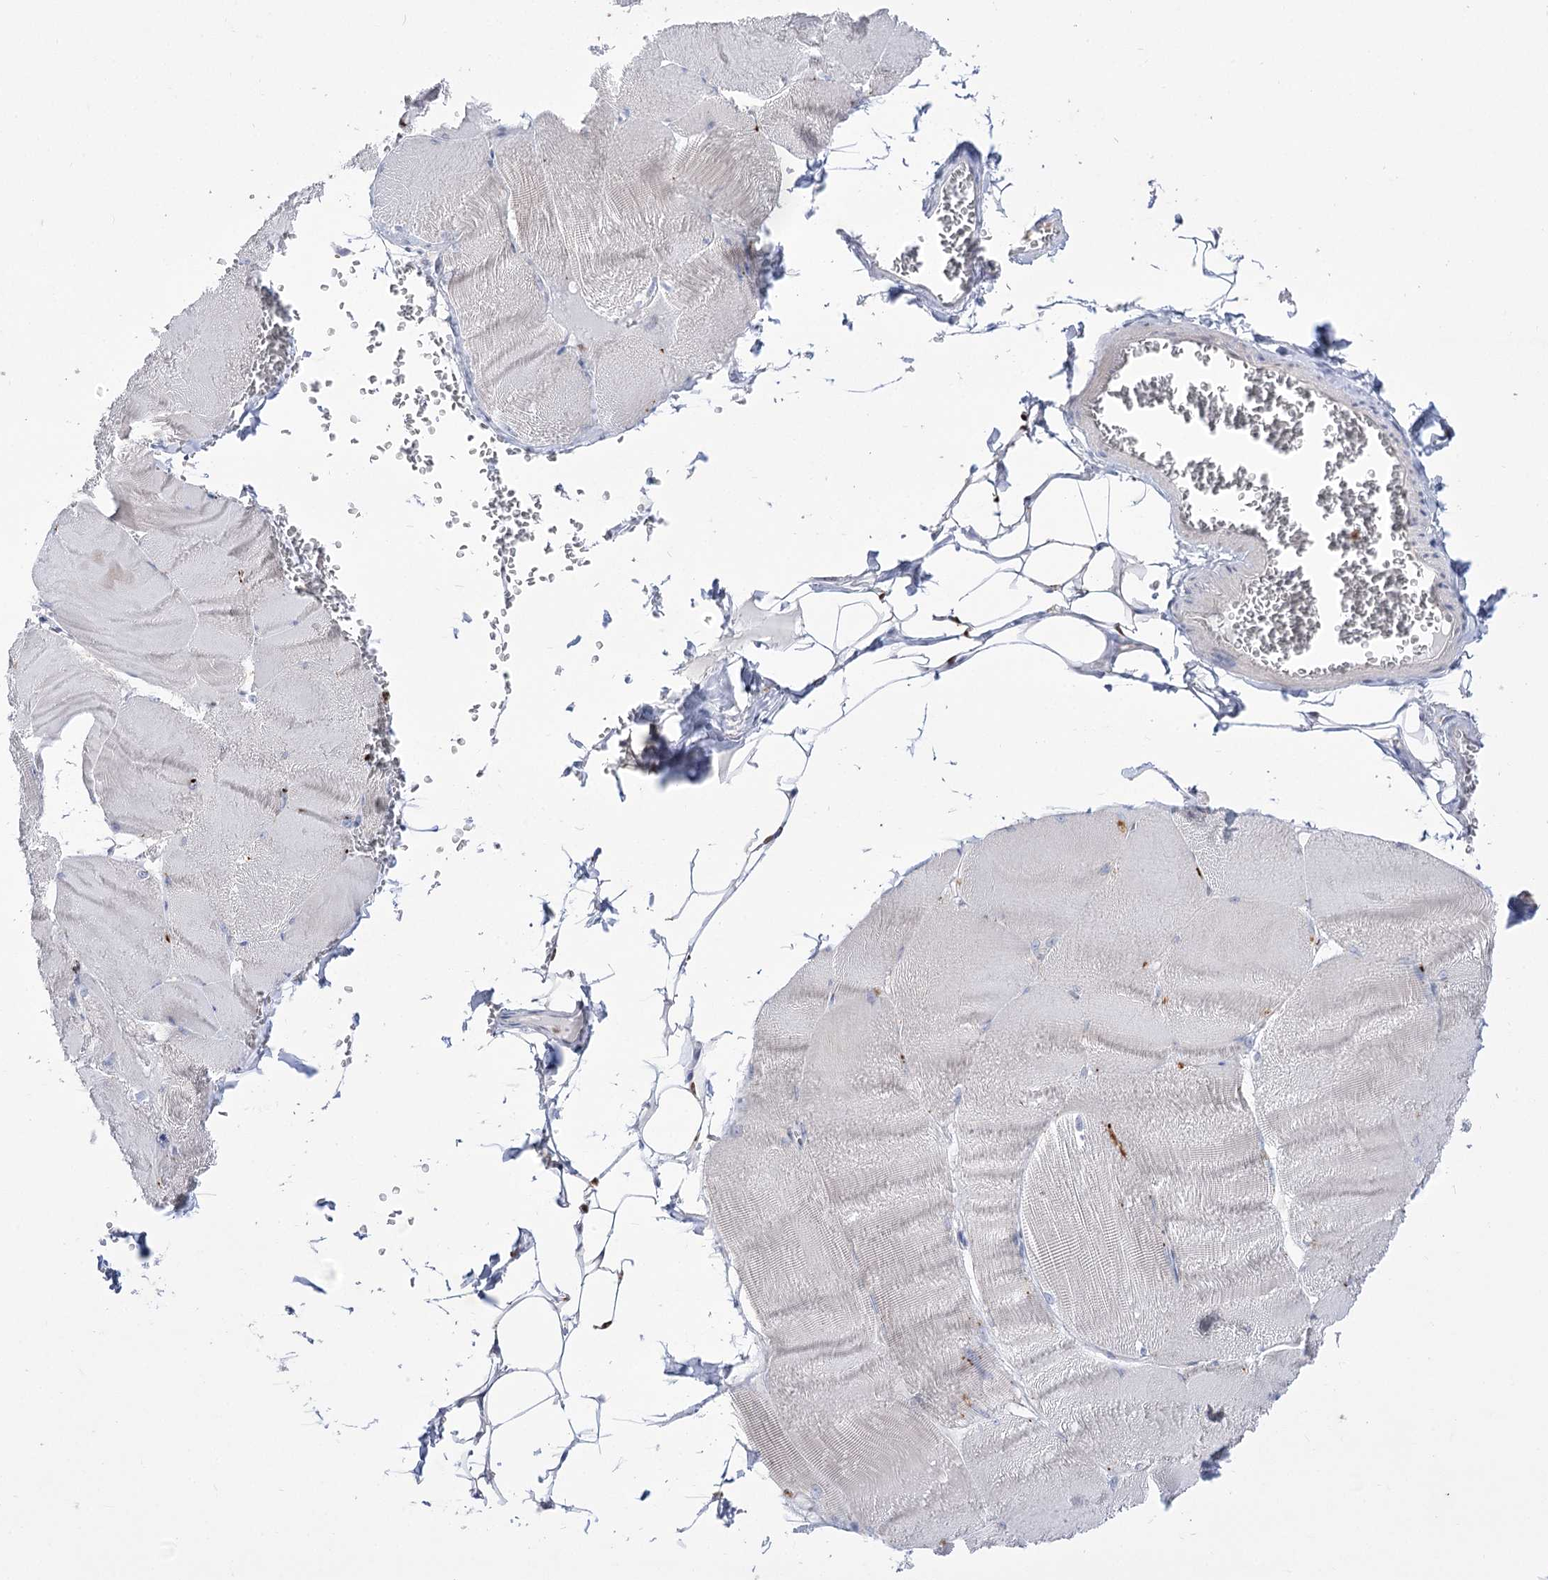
{"staining": {"intensity": "negative", "quantity": "none", "location": "none"}, "tissue": "skeletal muscle", "cell_type": "Myocytes", "image_type": "normal", "snomed": [{"axis": "morphology", "description": "Normal tissue, NOS"}, {"axis": "morphology", "description": "Basal cell carcinoma"}, {"axis": "topography", "description": "Skeletal muscle"}], "caption": "Immunohistochemical staining of unremarkable human skeletal muscle demonstrates no significant expression in myocytes. Nuclei are stained in blue.", "gene": "SIAE", "patient": {"sex": "female", "age": 64}}